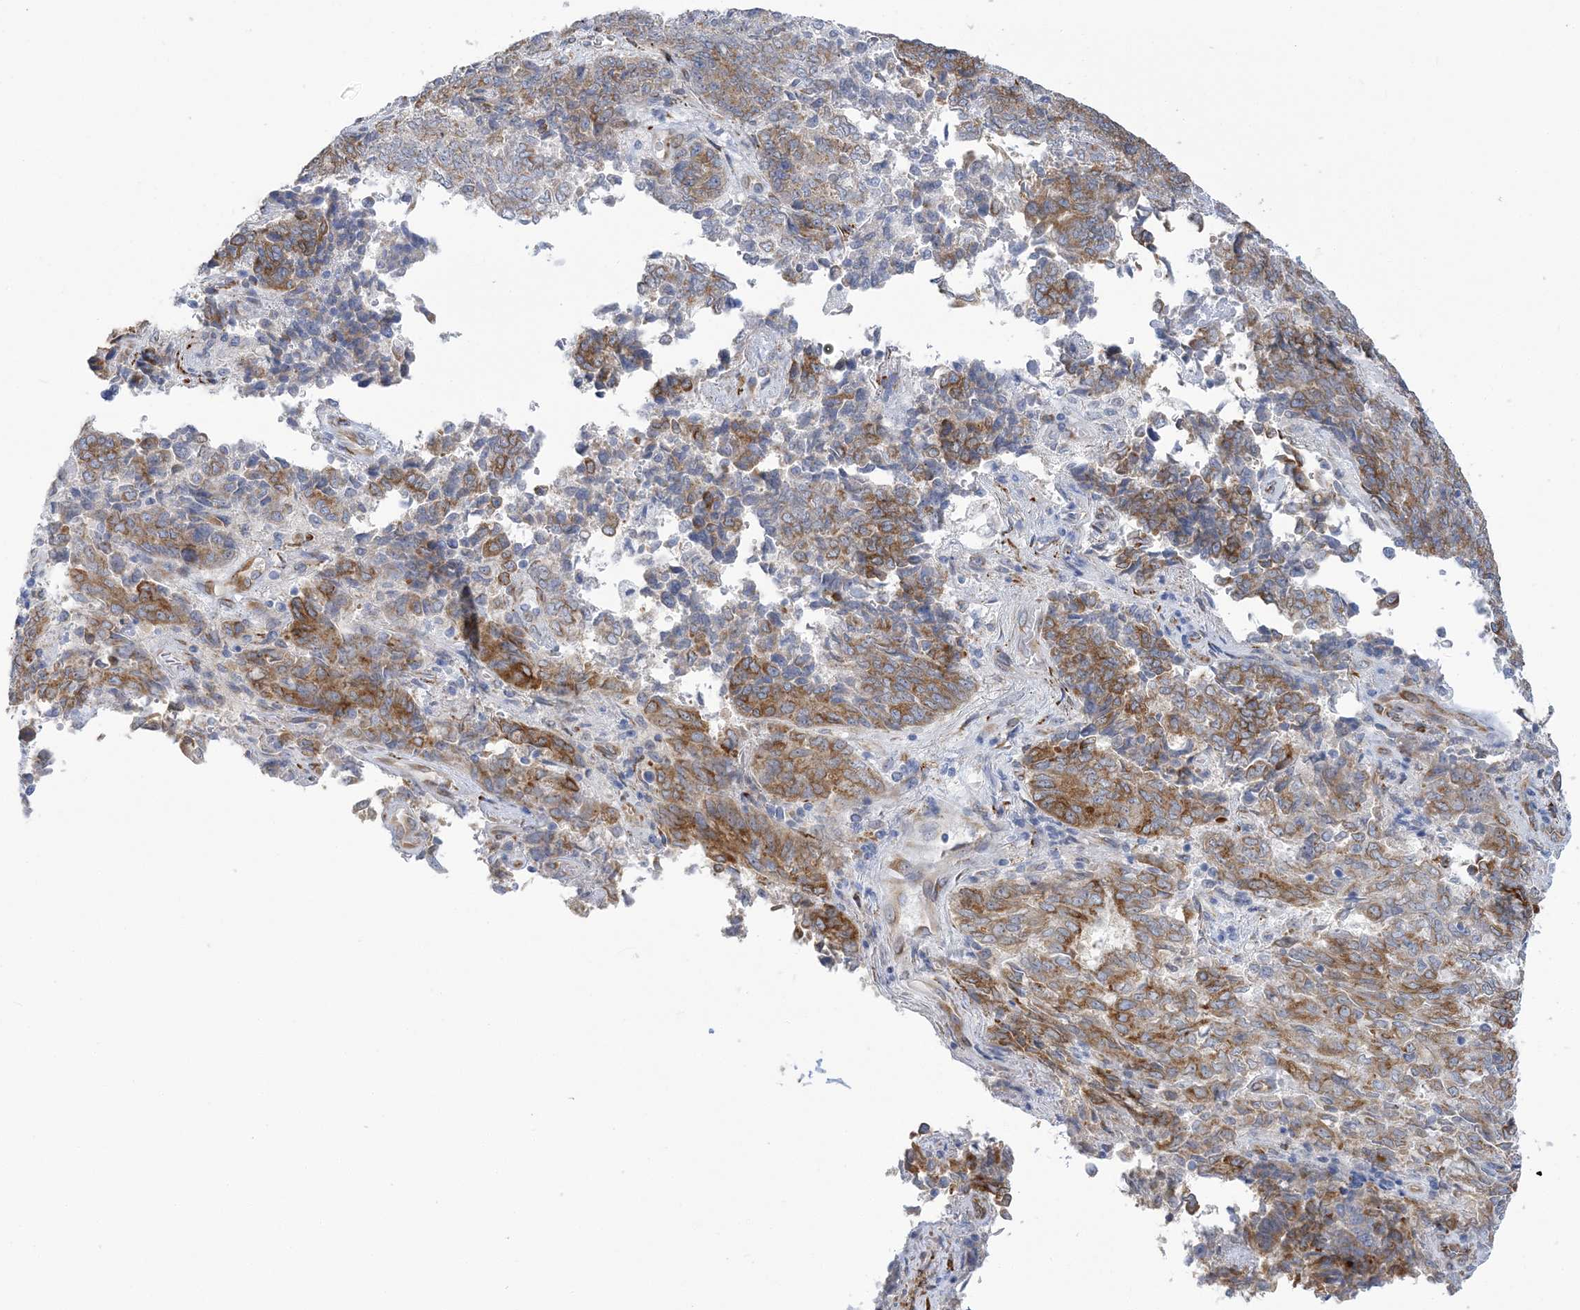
{"staining": {"intensity": "moderate", "quantity": ">75%", "location": "cytoplasmic/membranous"}, "tissue": "endometrial cancer", "cell_type": "Tumor cells", "image_type": "cancer", "snomed": [{"axis": "morphology", "description": "Adenocarcinoma, NOS"}, {"axis": "topography", "description": "Endometrium"}], "caption": "An immunohistochemistry (IHC) image of tumor tissue is shown. Protein staining in brown shows moderate cytoplasmic/membranous positivity in adenocarcinoma (endometrial) within tumor cells.", "gene": "PLEKHG4B", "patient": {"sex": "female", "age": 80}}